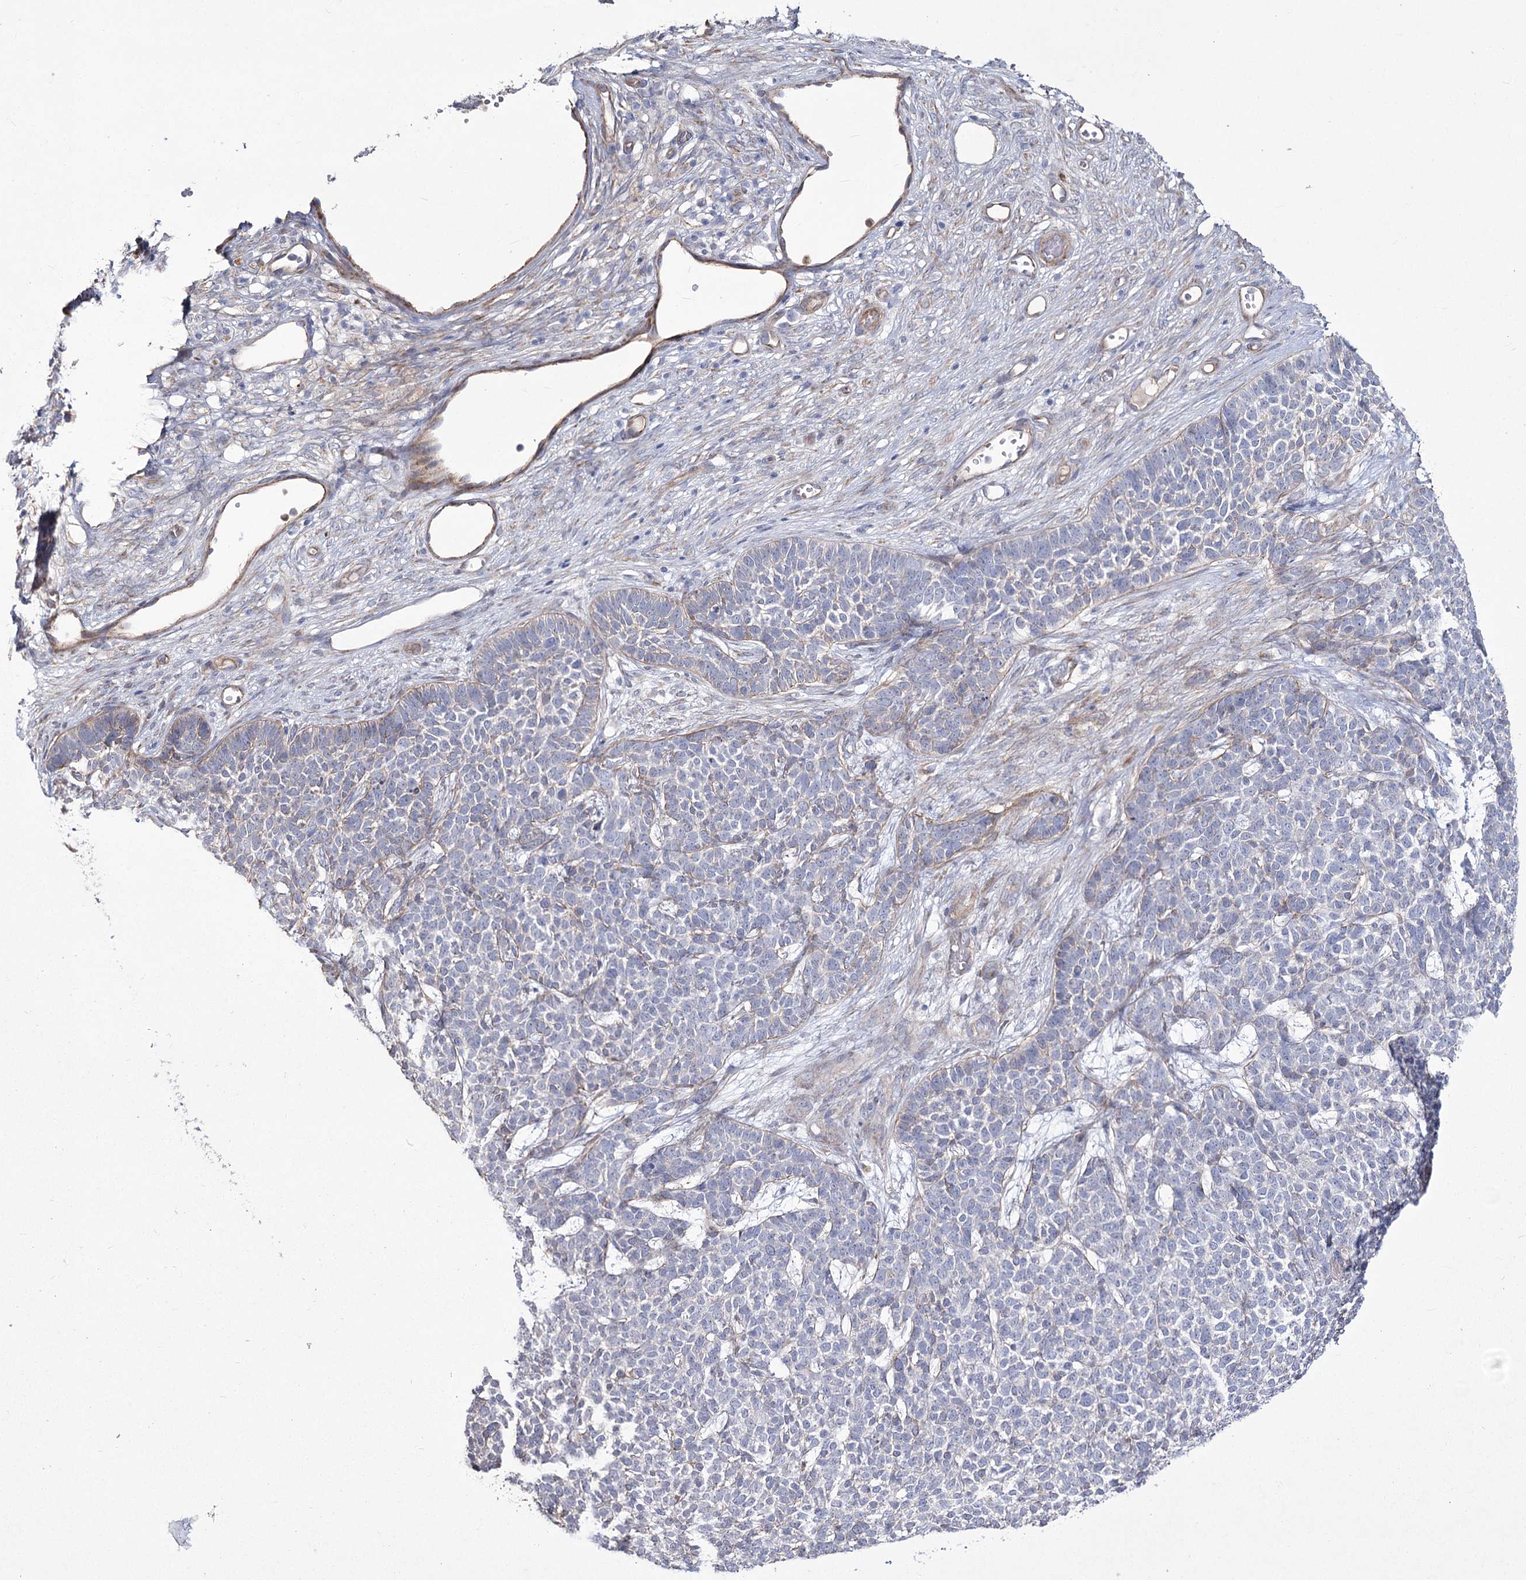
{"staining": {"intensity": "negative", "quantity": "none", "location": "none"}, "tissue": "skin cancer", "cell_type": "Tumor cells", "image_type": "cancer", "snomed": [{"axis": "morphology", "description": "Basal cell carcinoma"}, {"axis": "topography", "description": "Skin"}], "caption": "High magnification brightfield microscopy of skin cancer stained with DAB (brown) and counterstained with hematoxylin (blue): tumor cells show no significant positivity.", "gene": "ME3", "patient": {"sex": "female", "age": 84}}